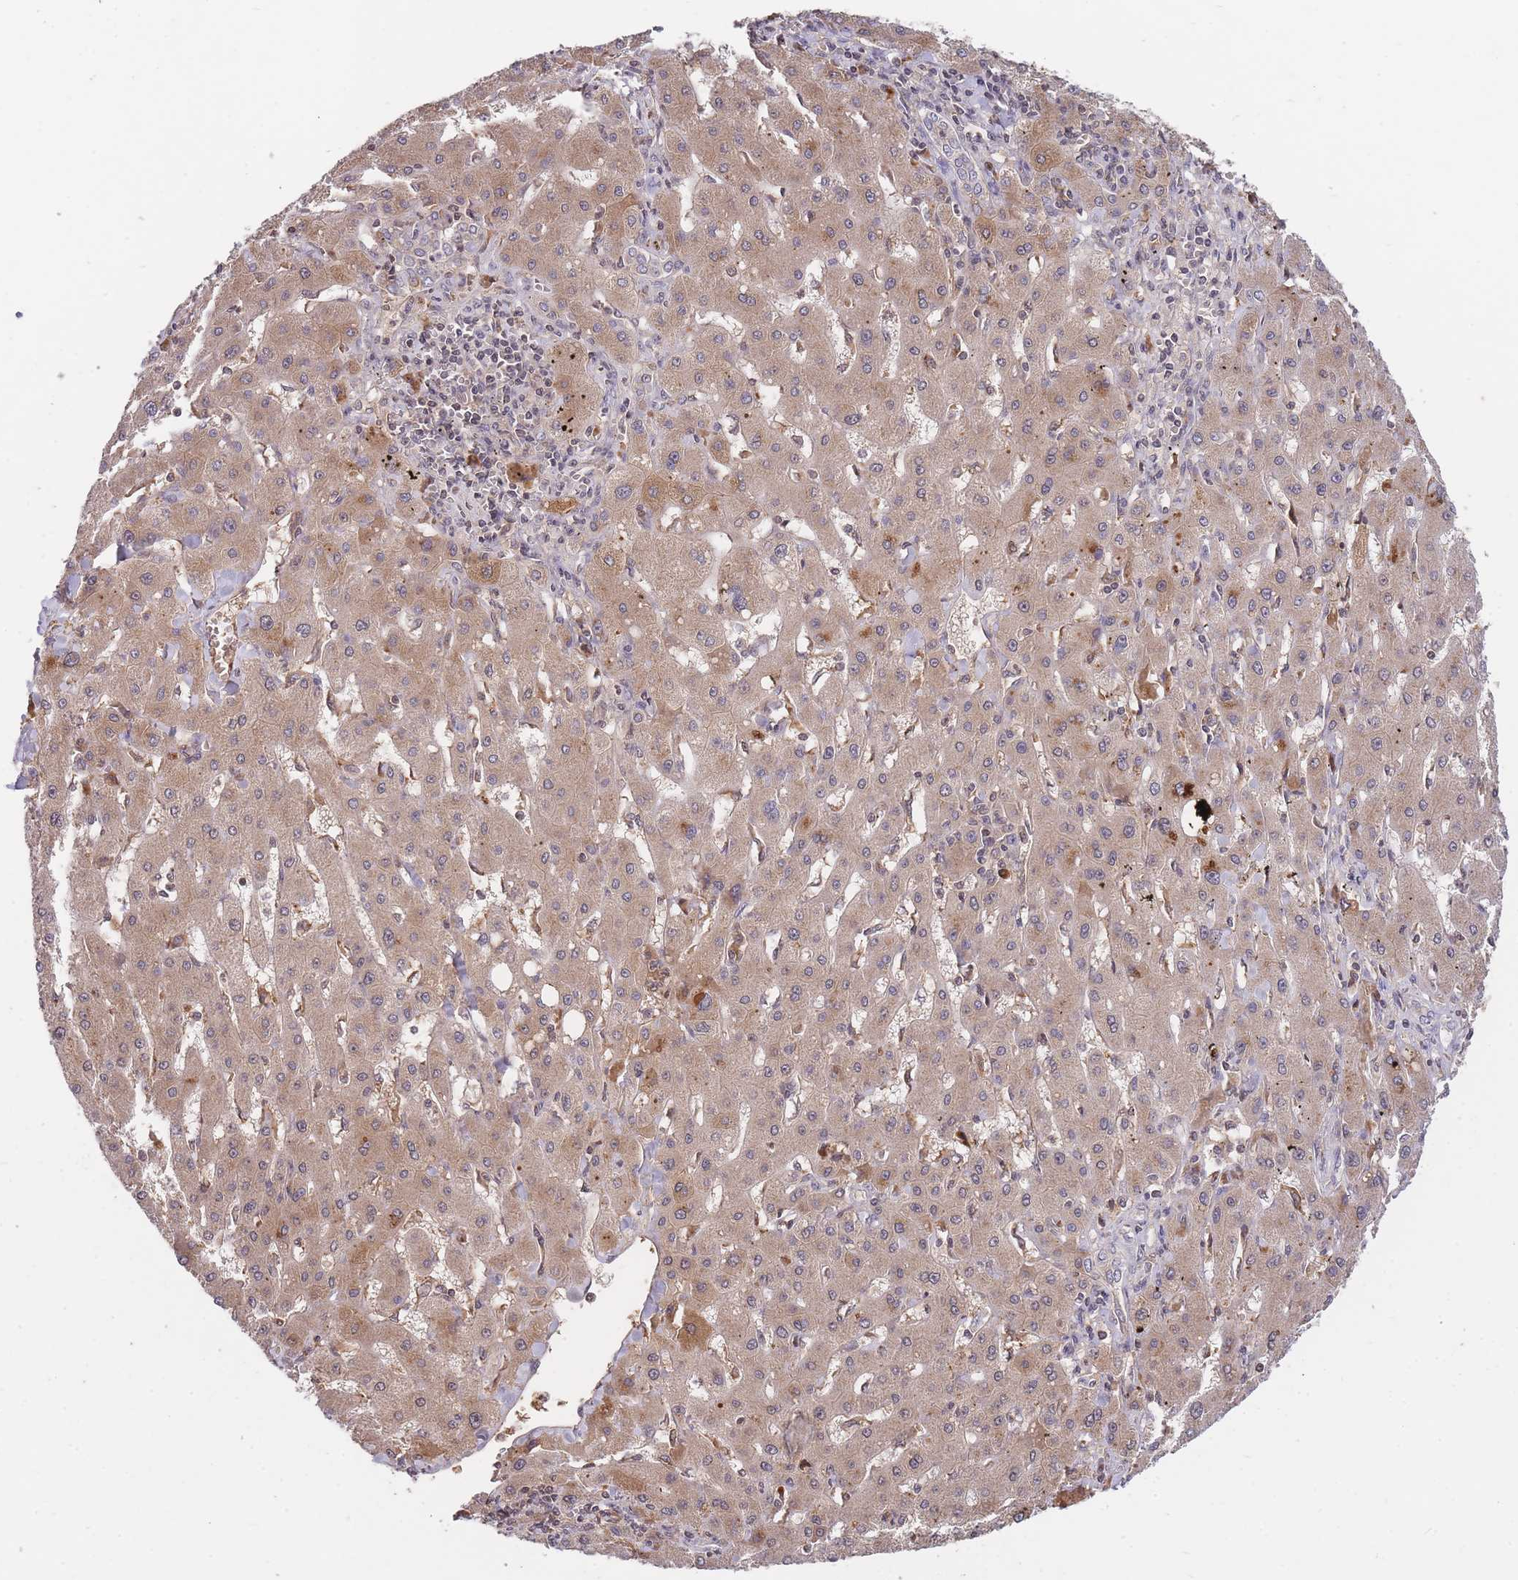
{"staining": {"intensity": "weak", "quantity": ">75%", "location": "cytoplasmic/membranous"}, "tissue": "liver cancer", "cell_type": "Tumor cells", "image_type": "cancer", "snomed": [{"axis": "morphology", "description": "Carcinoma, Hepatocellular, NOS"}, {"axis": "topography", "description": "Liver"}], "caption": "A low amount of weak cytoplasmic/membranous expression is present in approximately >75% of tumor cells in liver cancer tissue.", "gene": "RALGDS", "patient": {"sex": "male", "age": 72}}